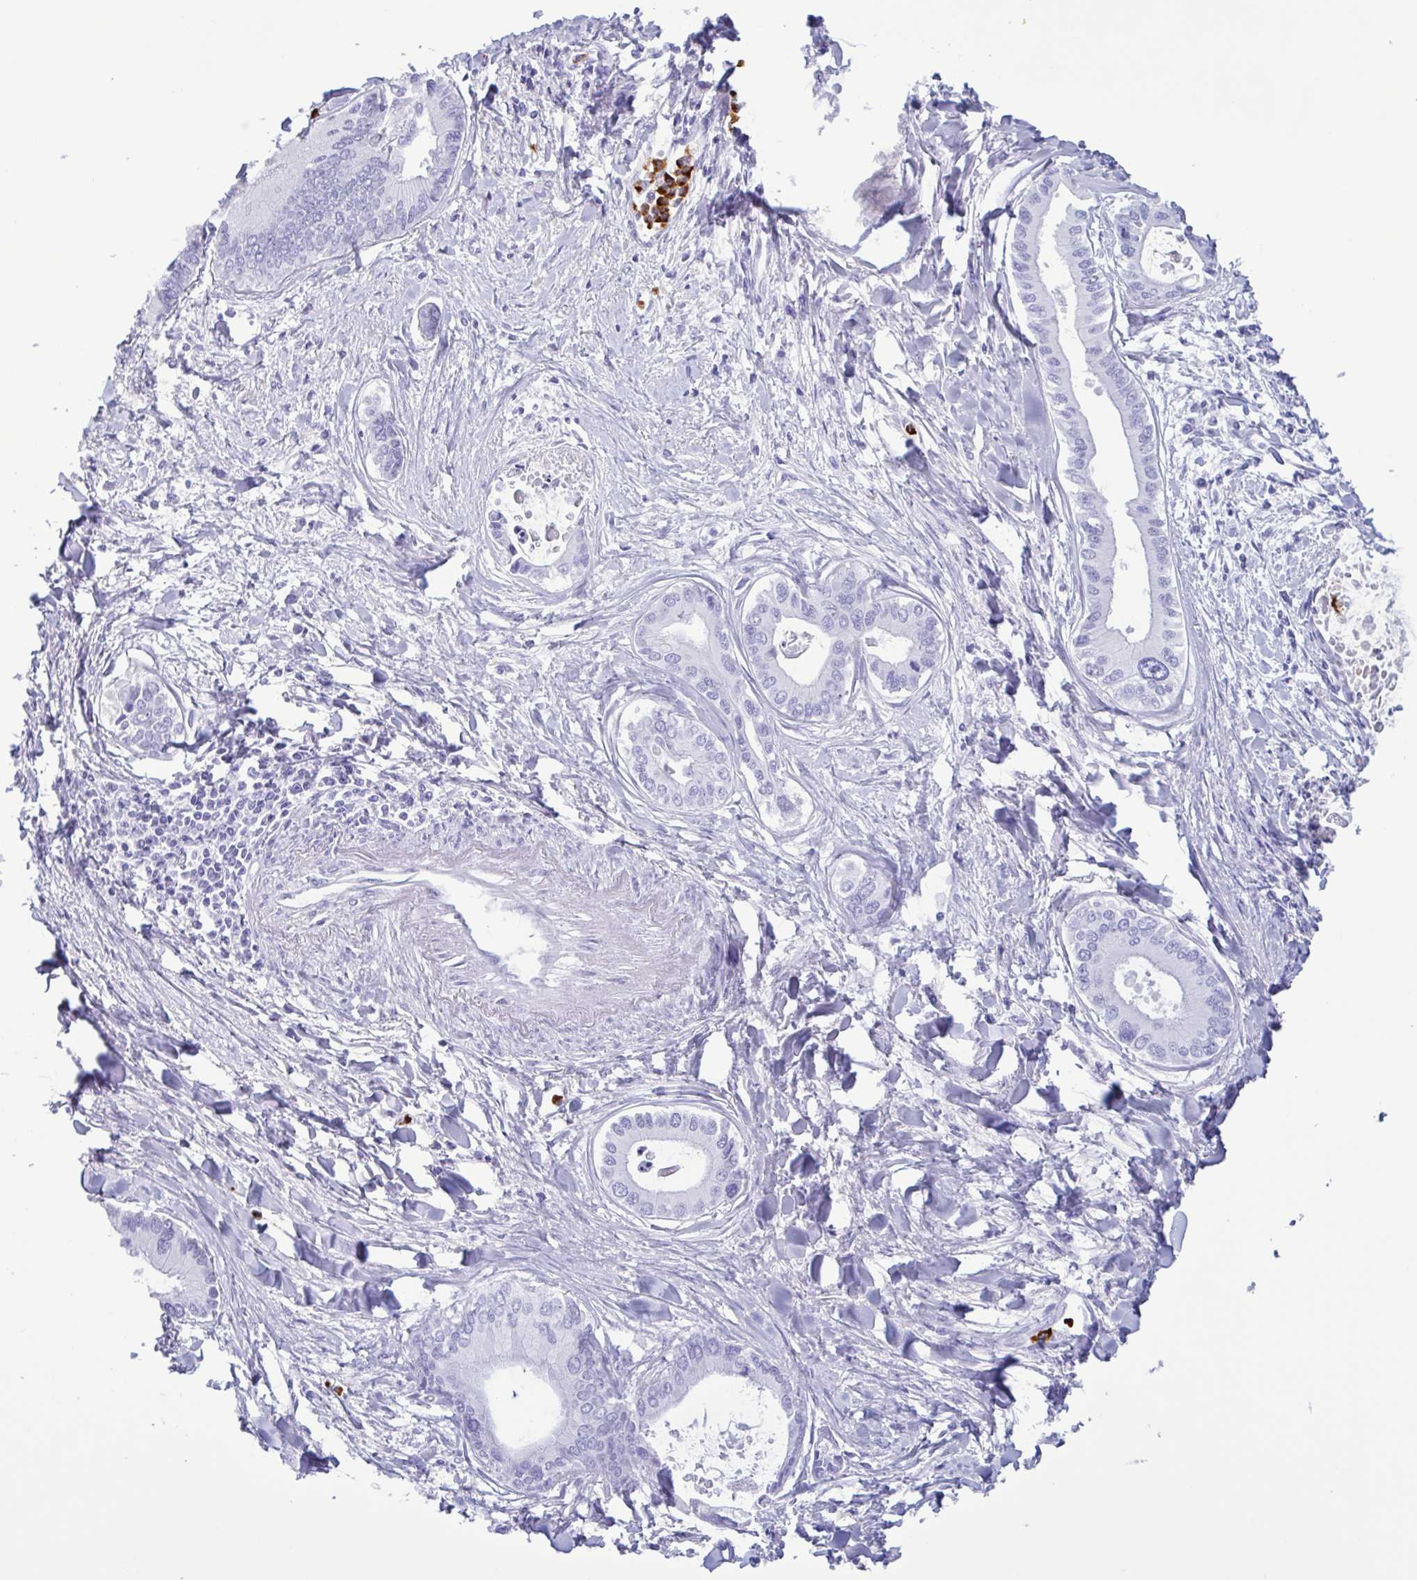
{"staining": {"intensity": "negative", "quantity": "none", "location": "none"}, "tissue": "liver cancer", "cell_type": "Tumor cells", "image_type": "cancer", "snomed": [{"axis": "morphology", "description": "Cholangiocarcinoma"}, {"axis": "topography", "description": "Liver"}], "caption": "Liver cholangiocarcinoma stained for a protein using immunohistochemistry reveals no positivity tumor cells.", "gene": "LTF", "patient": {"sex": "male", "age": 66}}